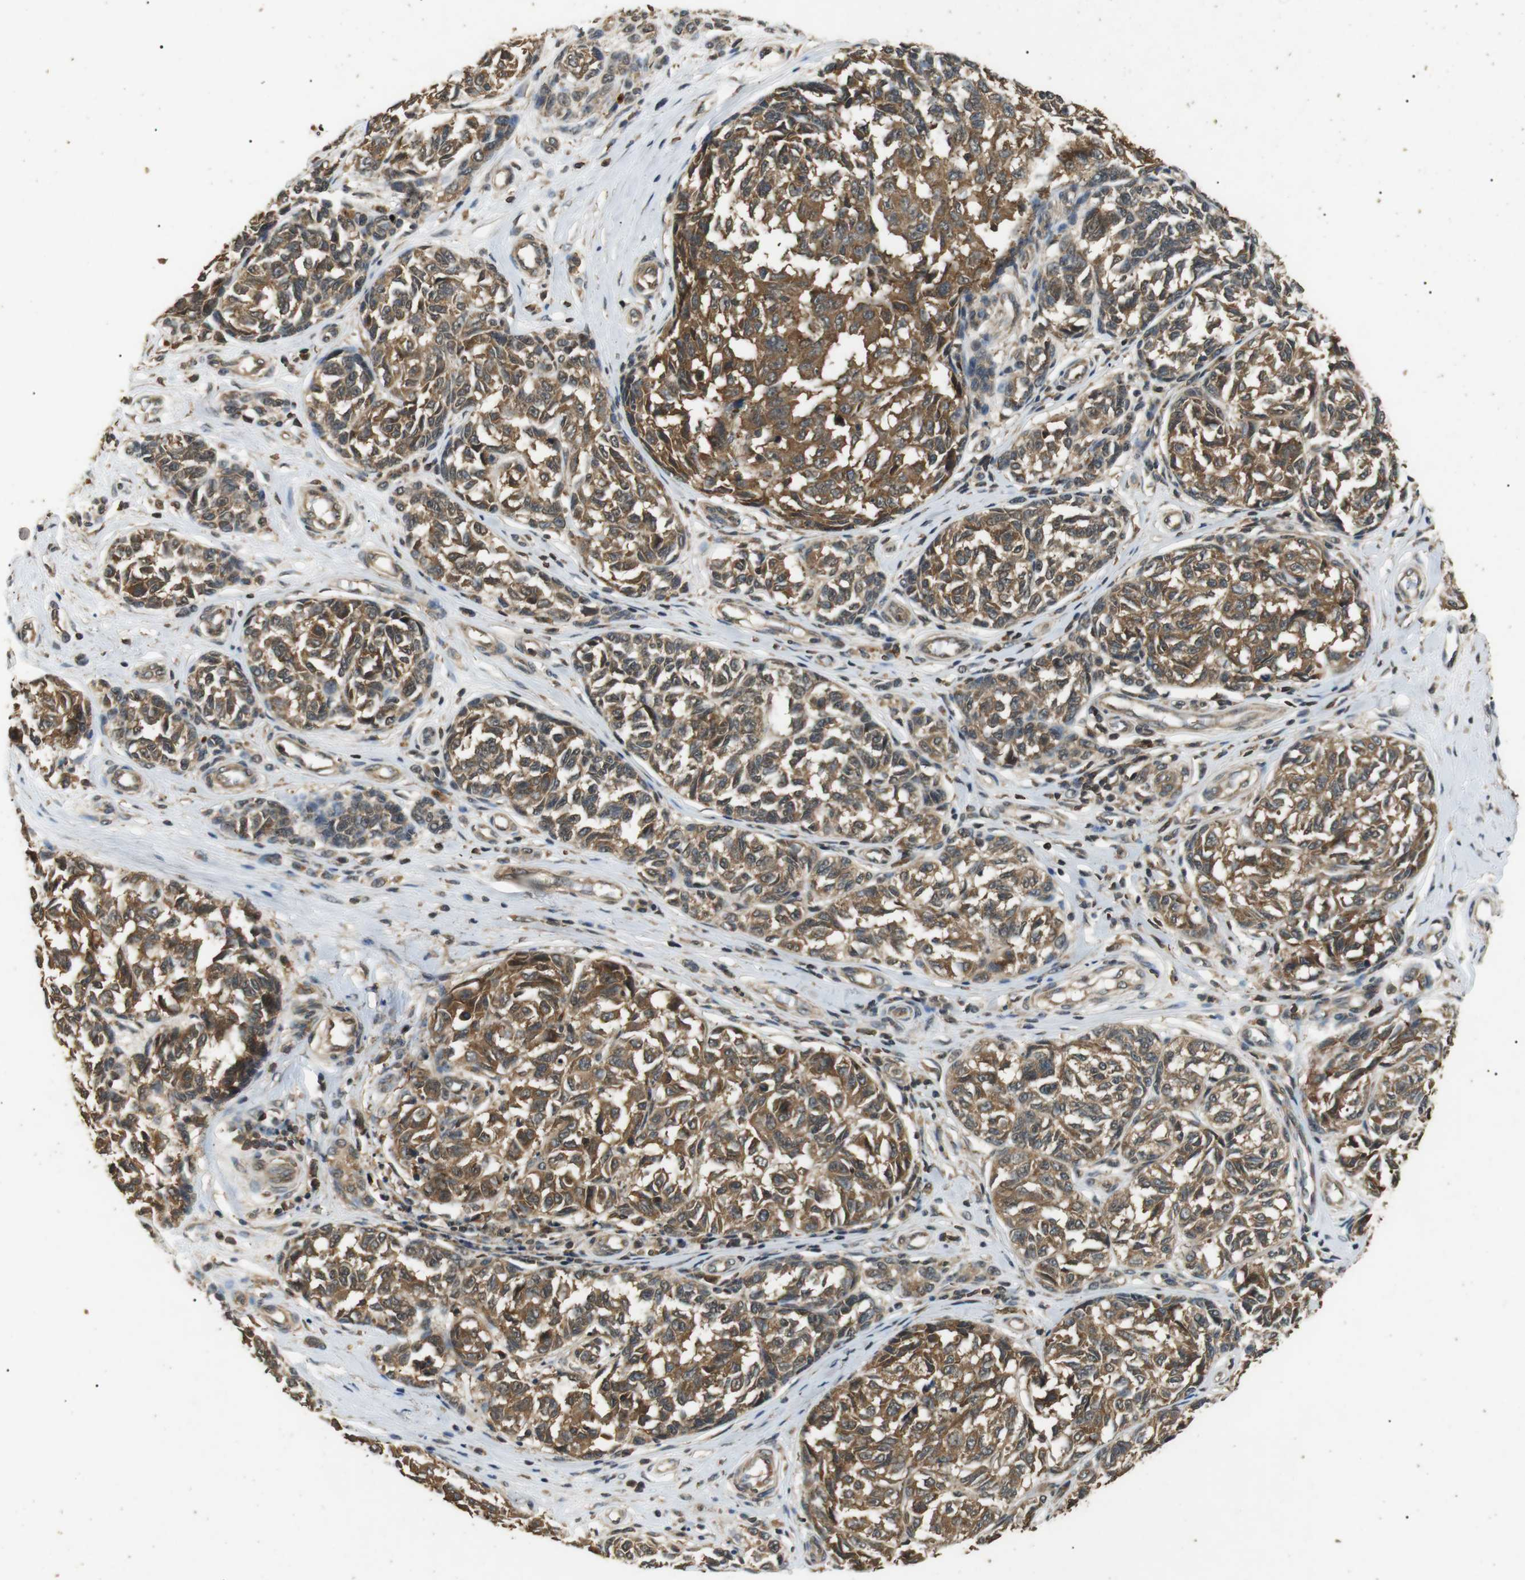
{"staining": {"intensity": "strong", "quantity": ">75%", "location": "cytoplasmic/membranous"}, "tissue": "melanoma", "cell_type": "Tumor cells", "image_type": "cancer", "snomed": [{"axis": "morphology", "description": "Malignant melanoma, NOS"}, {"axis": "topography", "description": "Skin"}], "caption": "Brown immunohistochemical staining in melanoma displays strong cytoplasmic/membranous positivity in approximately >75% of tumor cells.", "gene": "TBC1D15", "patient": {"sex": "female", "age": 64}}